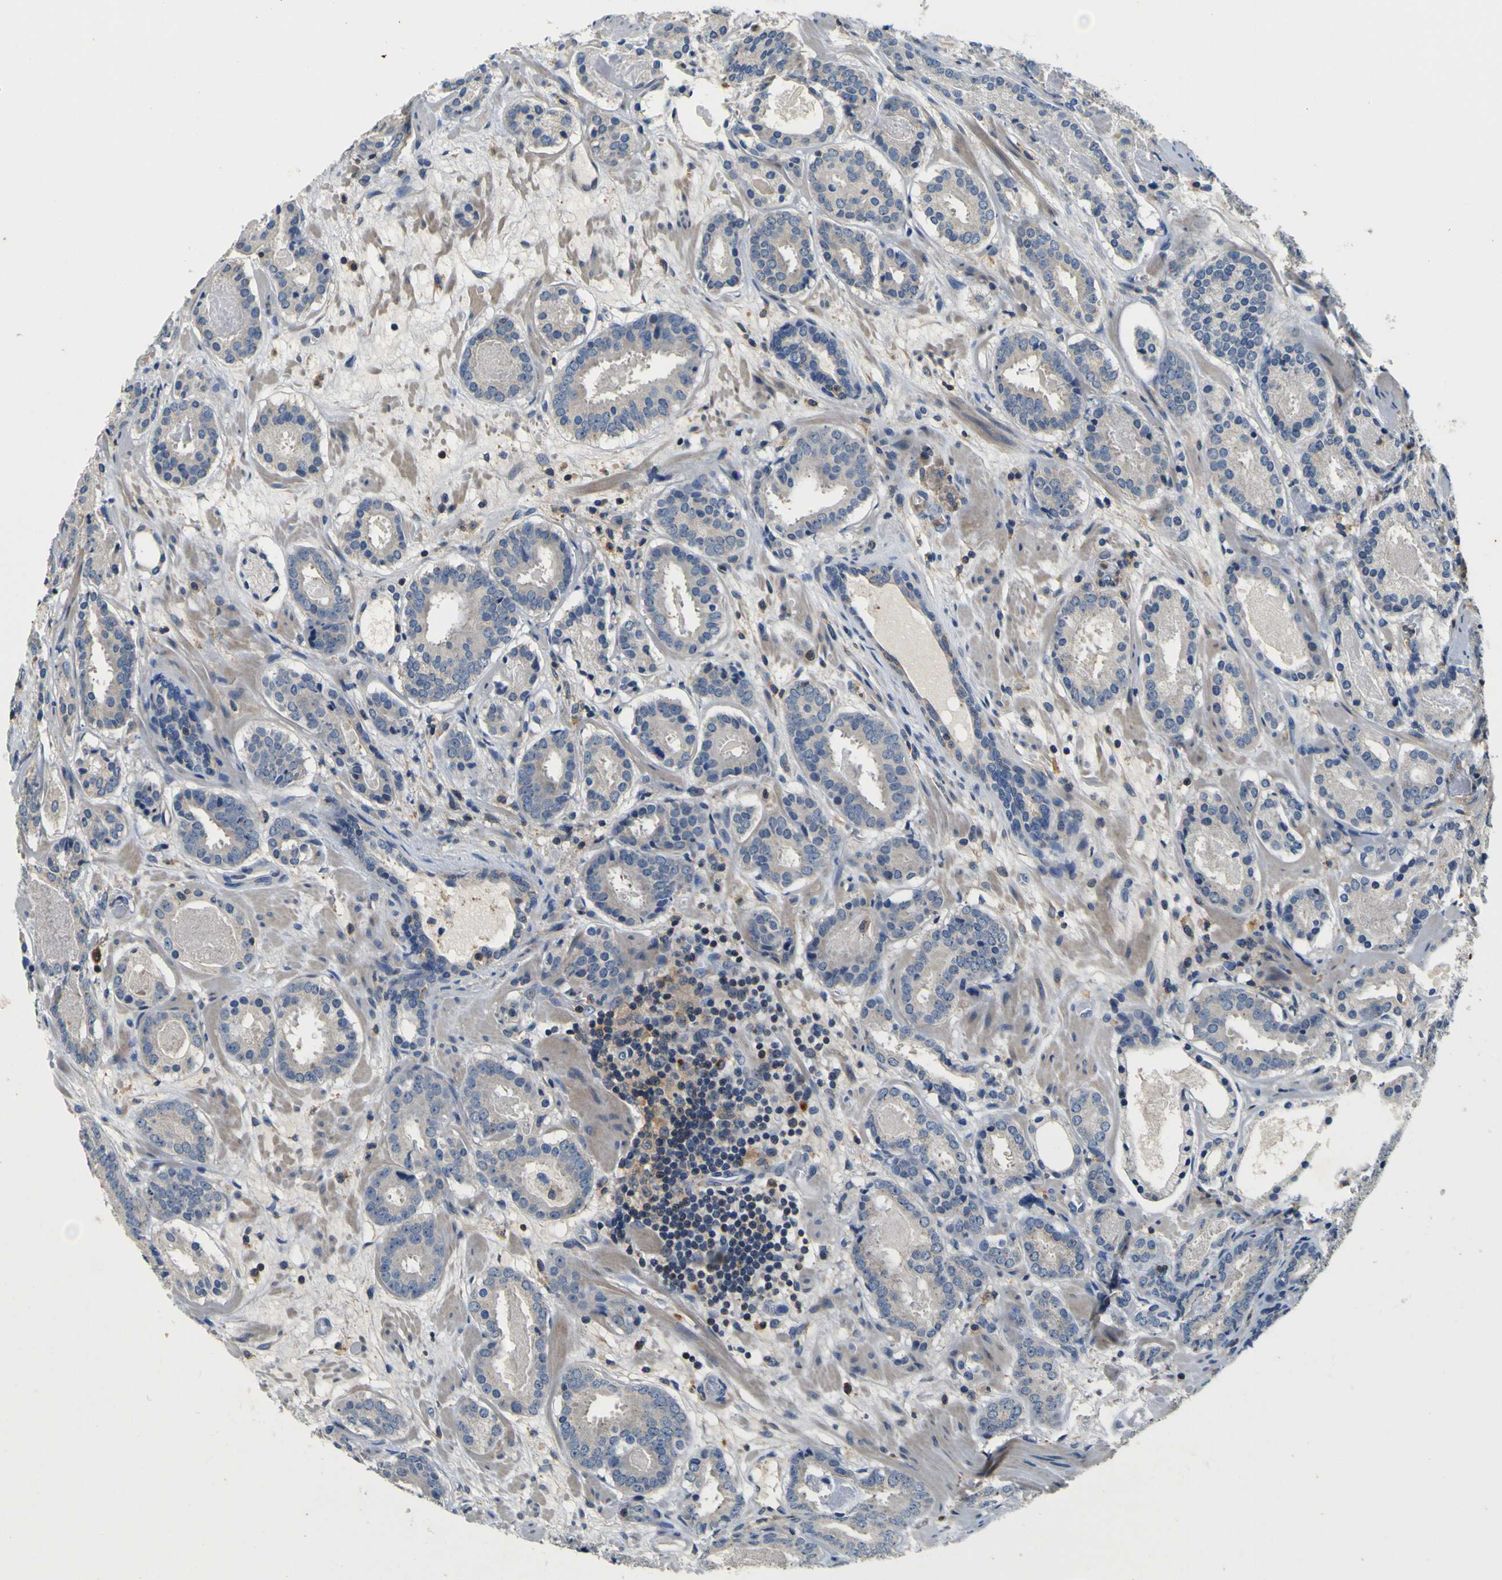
{"staining": {"intensity": "negative", "quantity": "none", "location": "none"}, "tissue": "prostate cancer", "cell_type": "Tumor cells", "image_type": "cancer", "snomed": [{"axis": "morphology", "description": "Adenocarcinoma, Low grade"}, {"axis": "topography", "description": "Prostate"}], "caption": "Tumor cells are negative for protein expression in human adenocarcinoma (low-grade) (prostate).", "gene": "TNIK", "patient": {"sex": "male", "age": 69}}